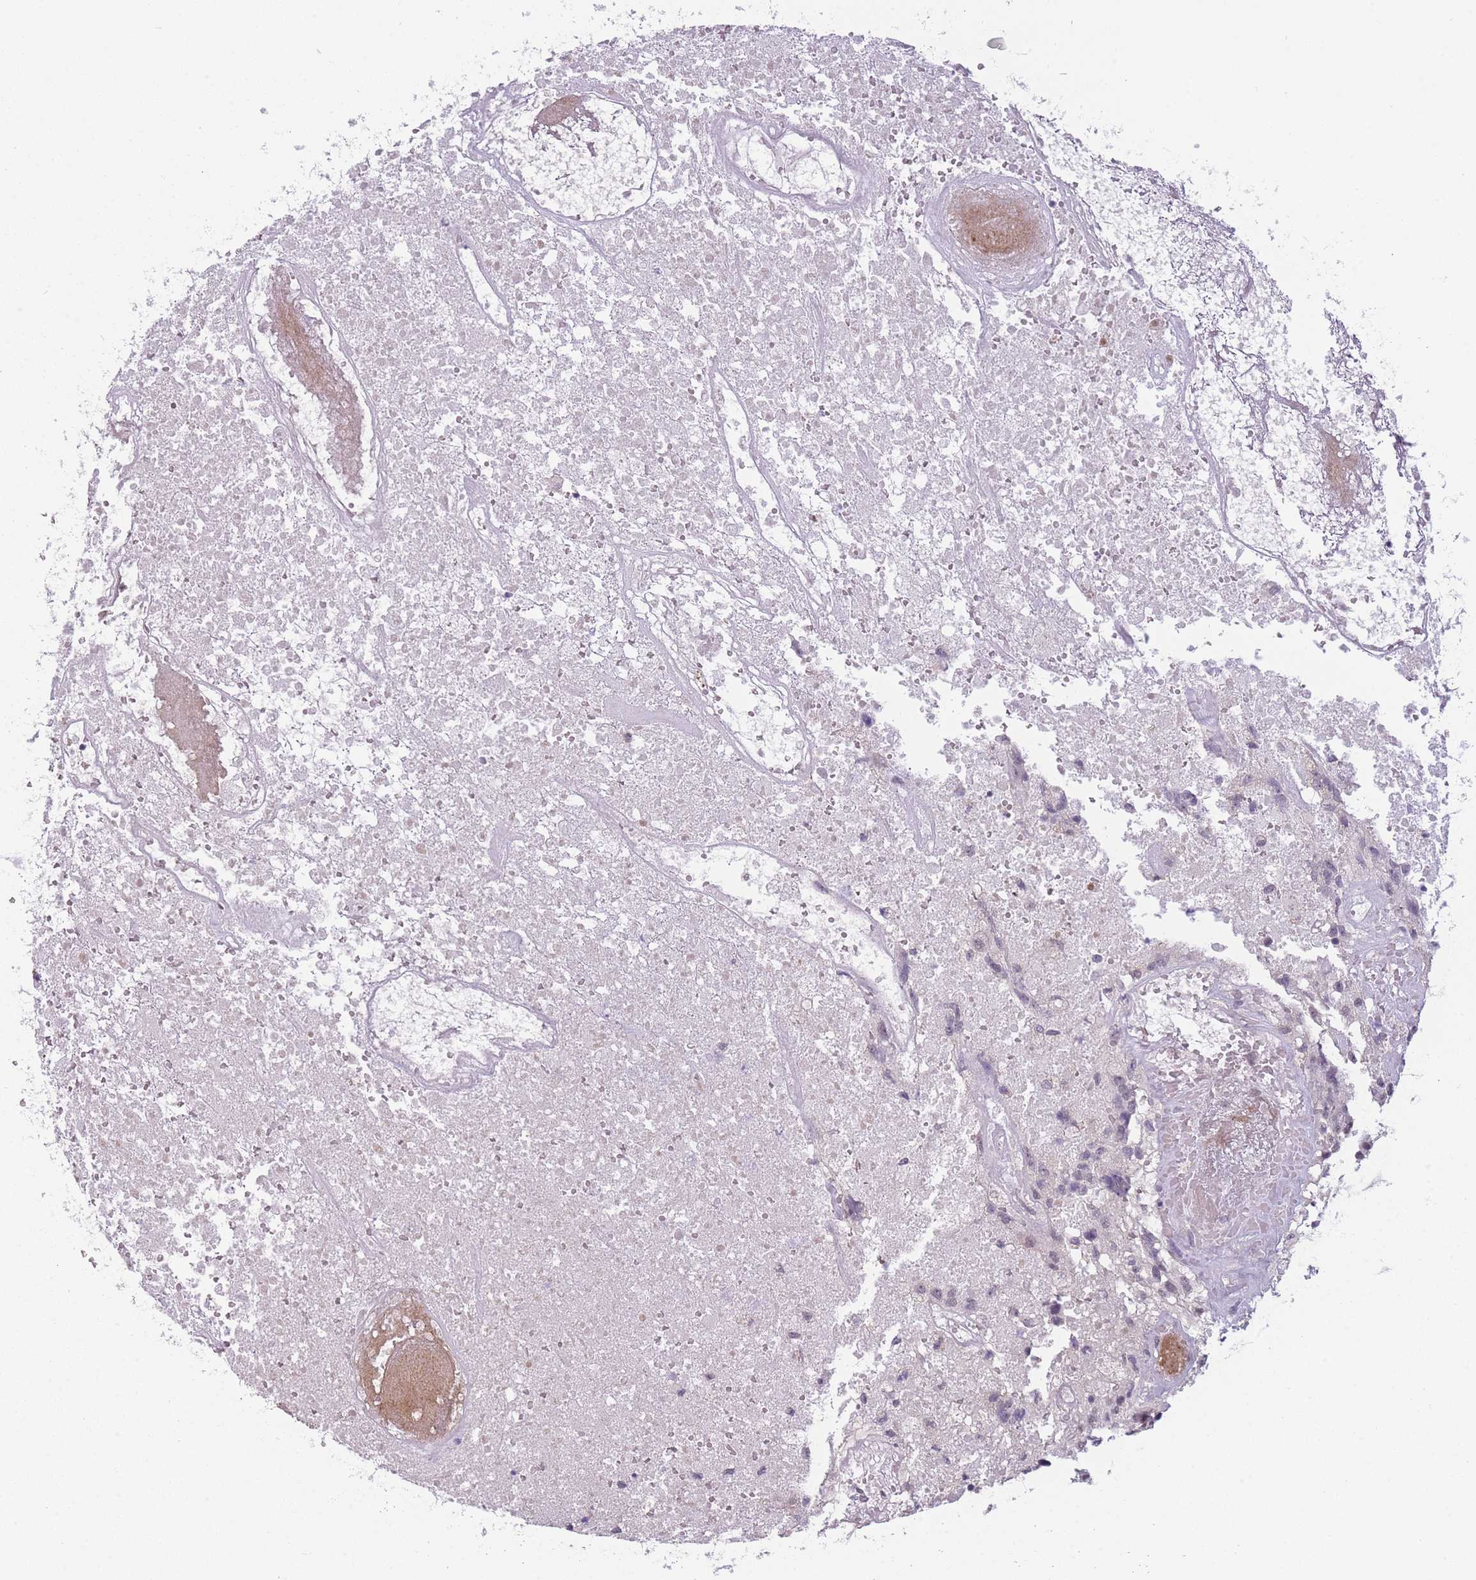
{"staining": {"intensity": "negative", "quantity": "none", "location": "none"}, "tissue": "glioma", "cell_type": "Tumor cells", "image_type": "cancer", "snomed": [{"axis": "morphology", "description": "Glioma, malignant, High grade"}, {"axis": "topography", "description": "Brain"}], "caption": "DAB (3,3'-diaminobenzidine) immunohistochemical staining of human malignant glioma (high-grade) exhibits no significant staining in tumor cells. Nuclei are stained in blue.", "gene": "SIN3B", "patient": {"sex": "male", "age": 76}}